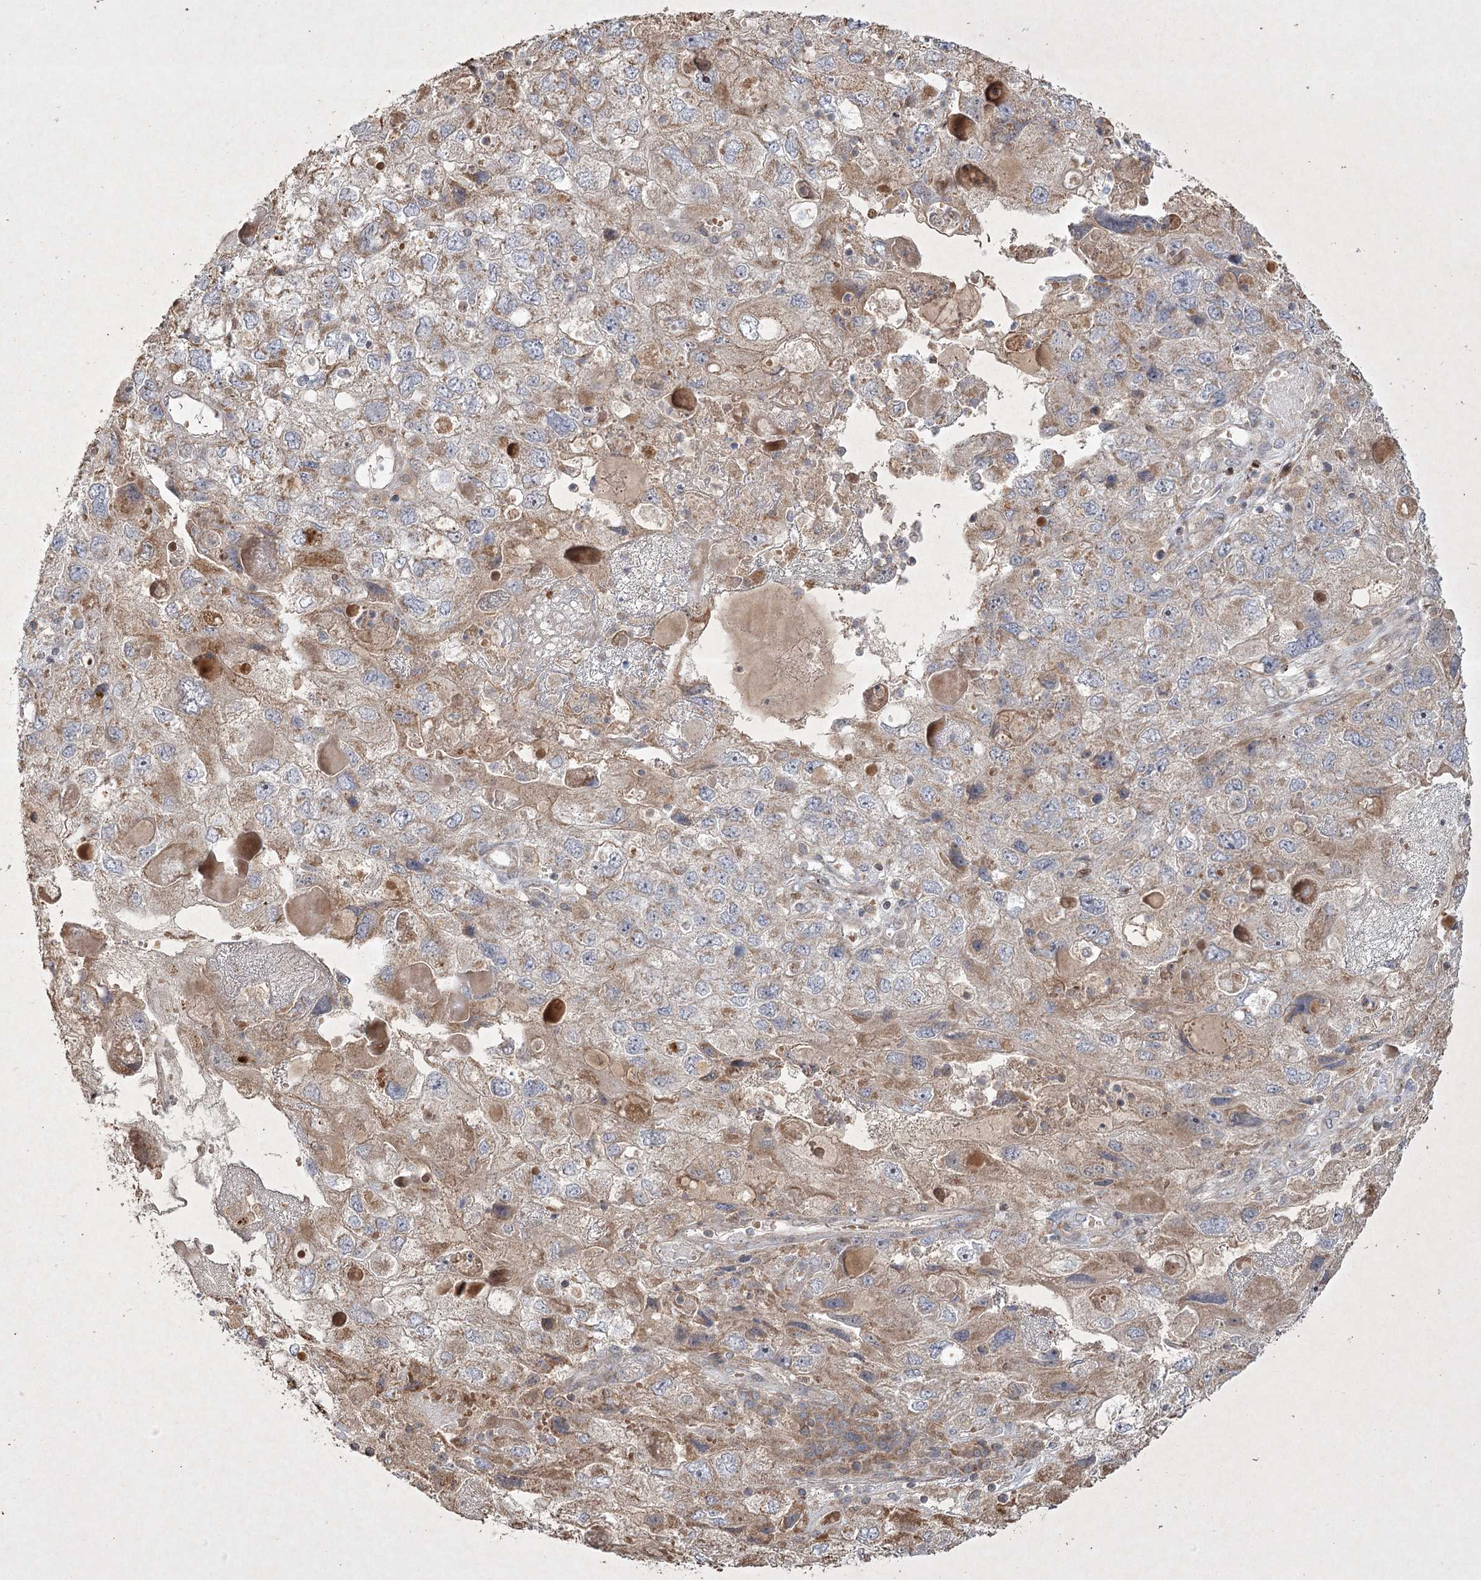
{"staining": {"intensity": "moderate", "quantity": ">75%", "location": "cytoplasmic/membranous"}, "tissue": "endometrial cancer", "cell_type": "Tumor cells", "image_type": "cancer", "snomed": [{"axis": "morphology", "description": "Adenocarcinoma, NOS"}, {"axis": "topography", "description": "Endometrium"}], "caption": "Immunohistochemical staining of adenocarcinoma (endometrial) exhibits medium levels of moderate cytoplasmic/membranous positivity in about >75% of tumor cells.", "gene": "KBTBD4", "patient": {"sex": "female", "age": 49}}